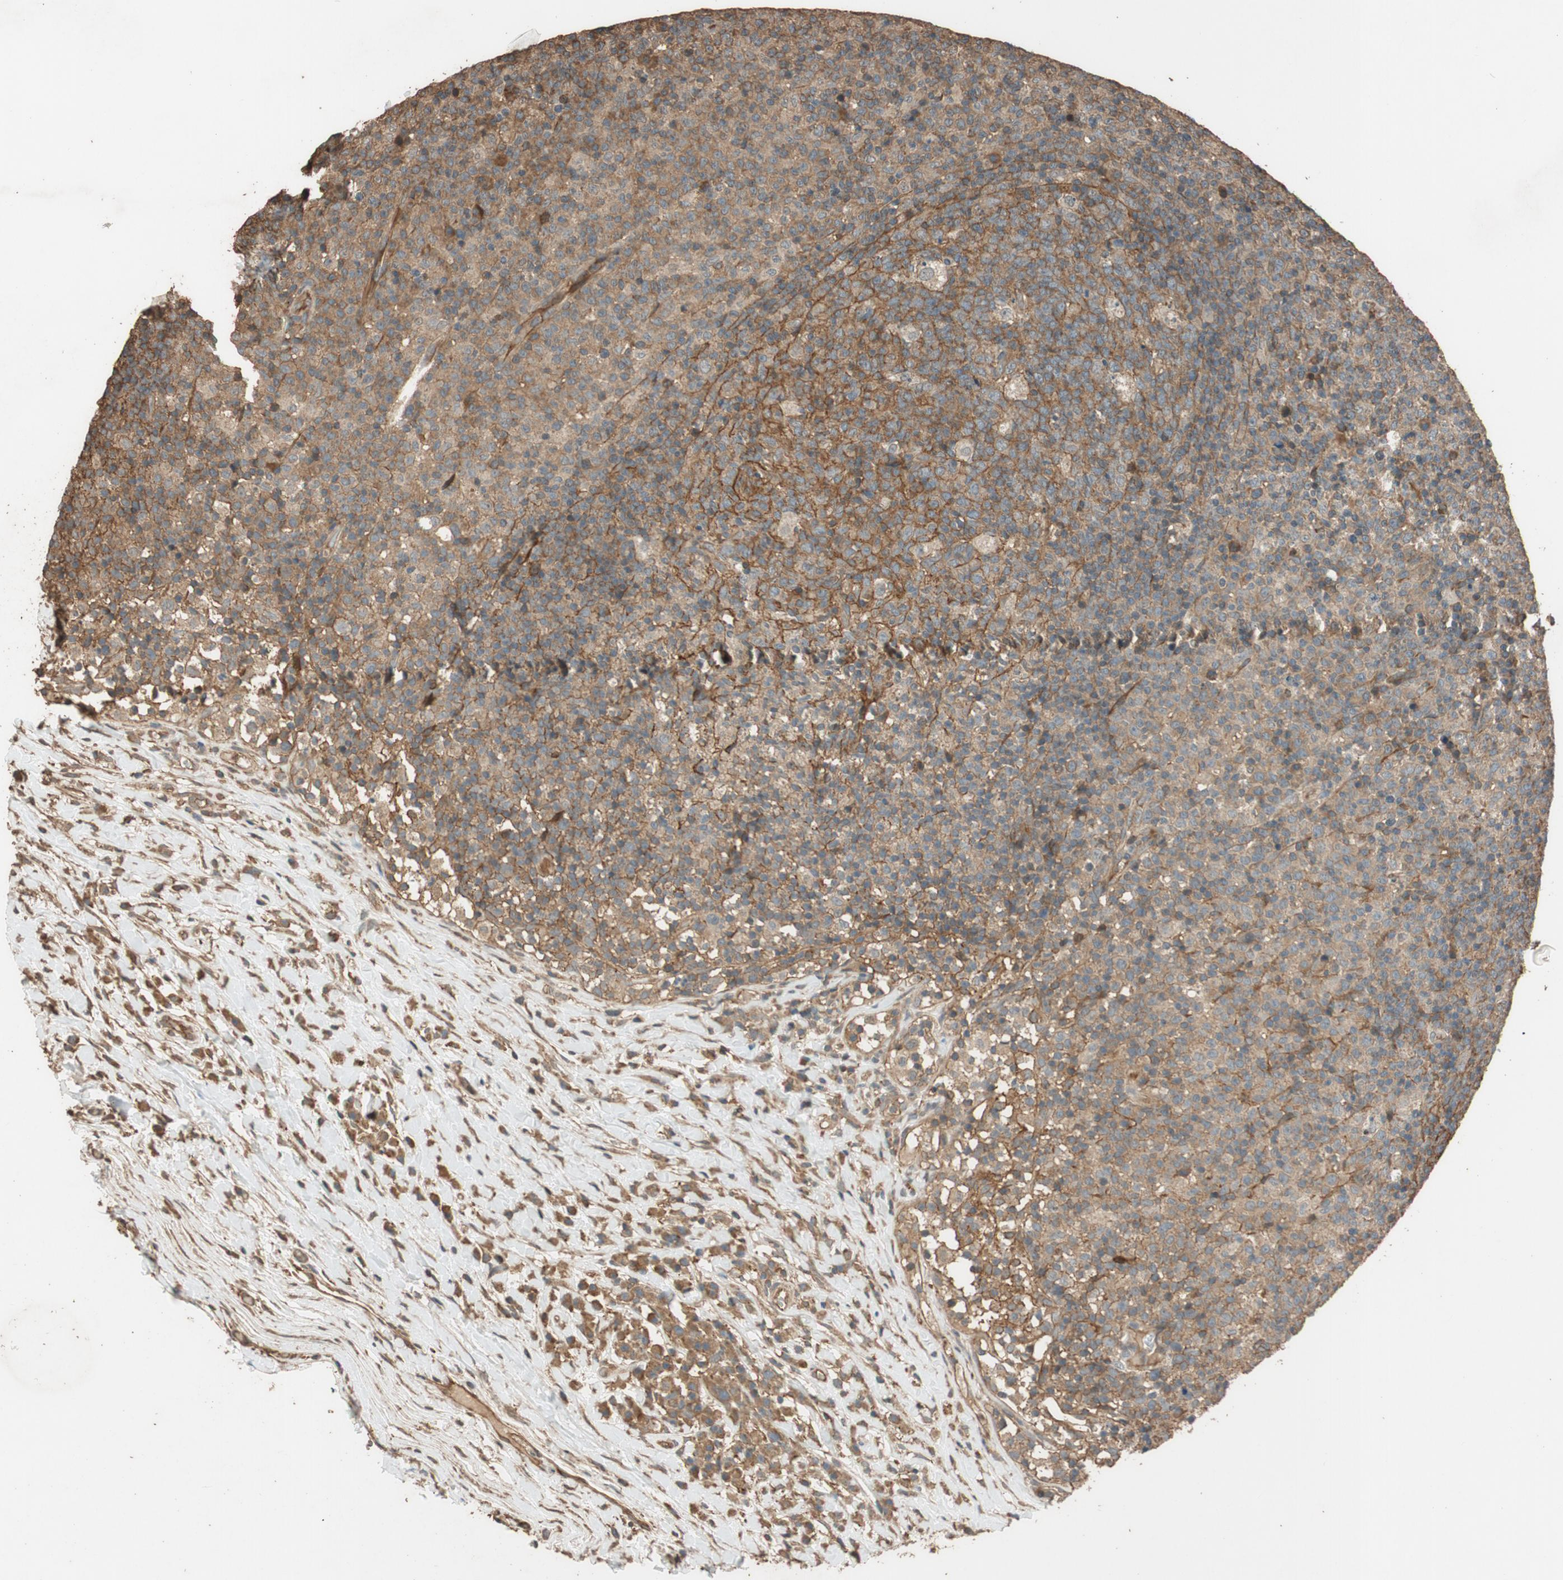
{"staining": {"intensity": "moderate", "quantity": ">75%", "location": "cytoplasmic/membranous"}, "tissue": "lymph node", "cell_type": "Germinal center cells", "image_type": "normal", "snomed": [{"axis": "morphology", "description": "Normal tissue, NOS"}, {"axis": "morphology", "description": "Inflammation, NOS"}, {"axis": "topography", "description": "Lymph node"}], "caption": "DAB (3,3'-diaminobenzidine) immunohistochemical staining of unremarkable lymph node shows moderate cytoplasmic/membranous protein staining in approximately >75% of germinal center cells.", "gene": "MST1R", "patient": {"sex": "male", "age": 55}}